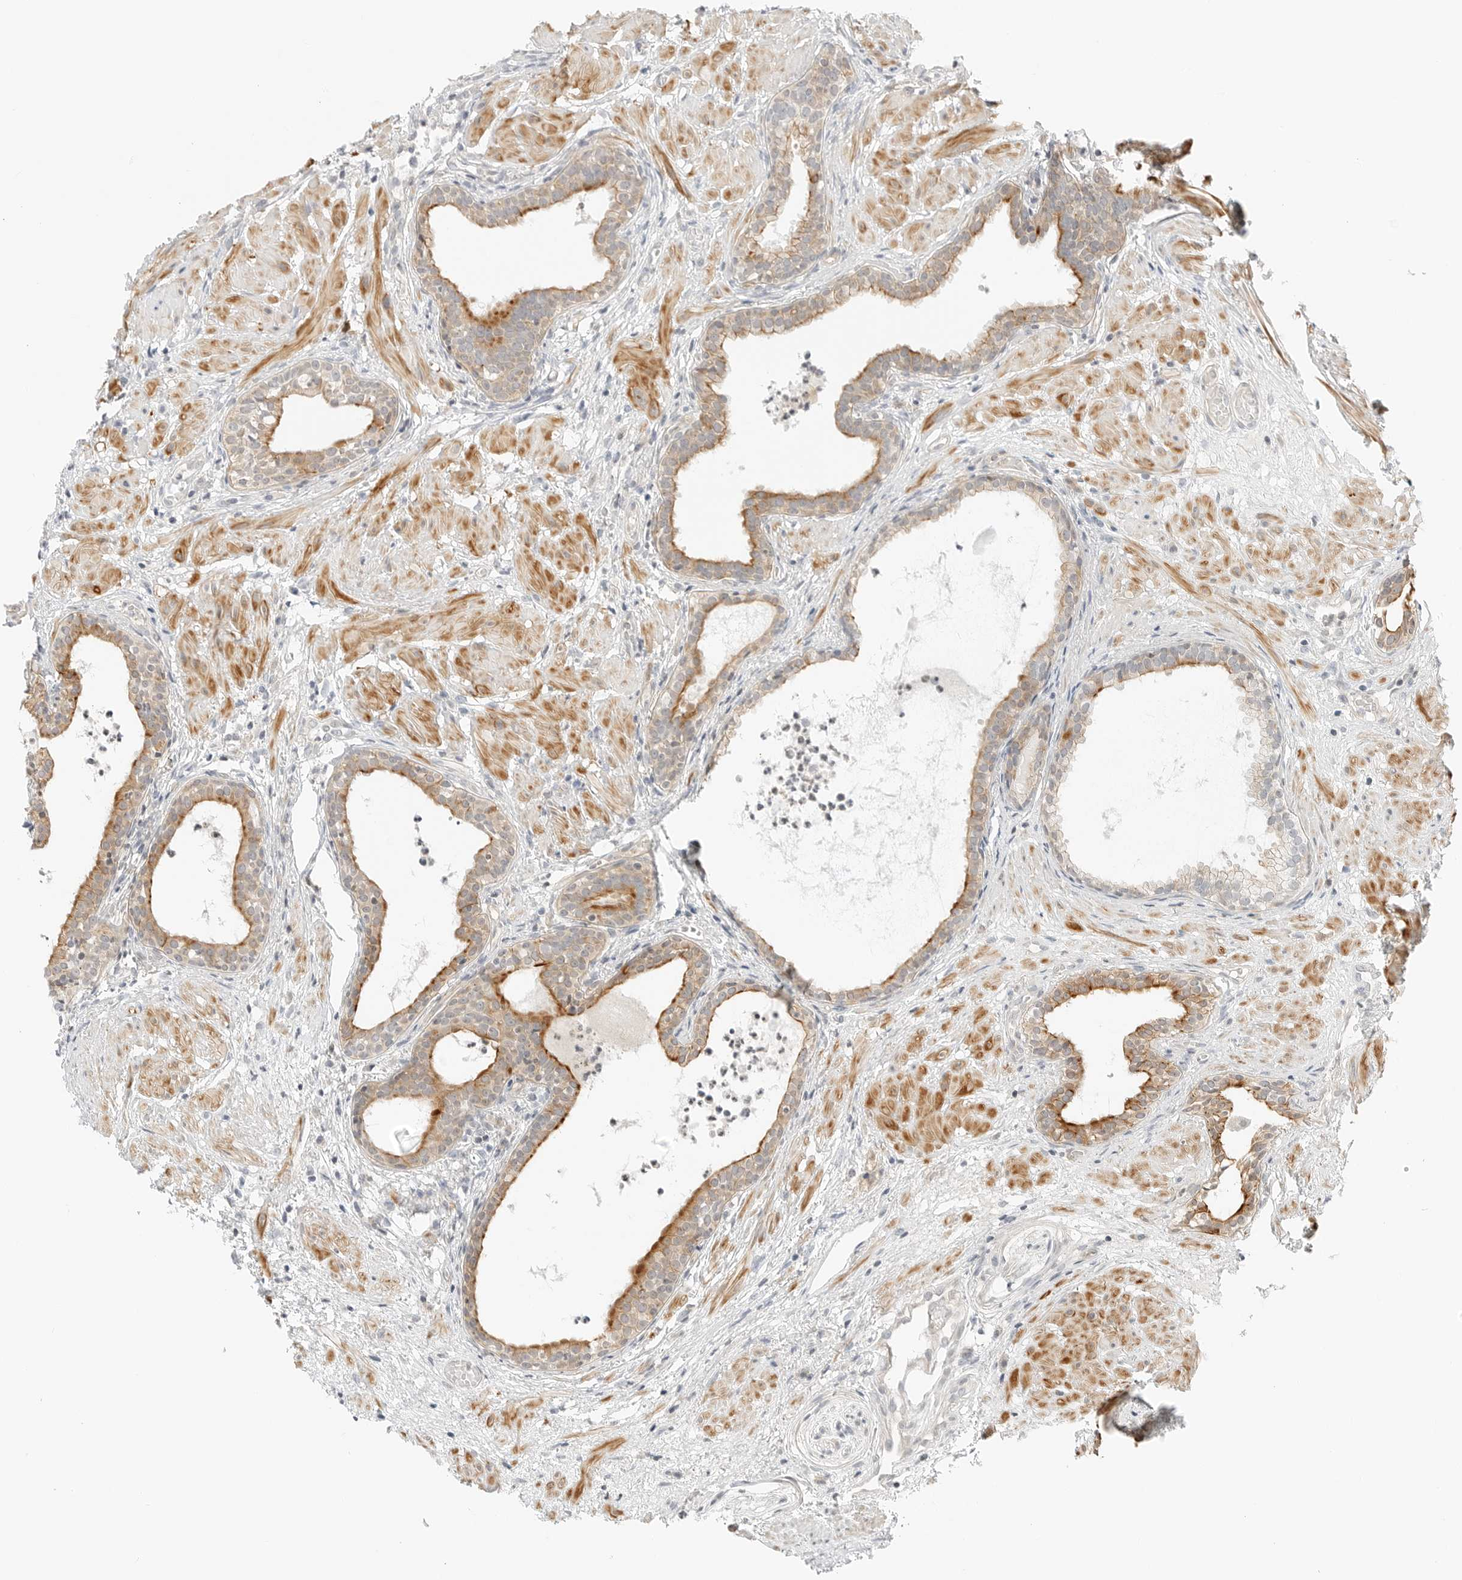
{"staining": {"intensity": "moderate", "quantity": ">75%", "location": "cytoplasmic/membranous"}, "tissue": "prostate cancer", "cell_type": "Tumor cells", "image_type": "cancer", "snomed": [{"axis": "morphology", "description": "Adenocarcinoma, Low grade"}, {"axis": "topography", "description": "Prostate"}], "caption": "Protein staining demonstrates moderate cytoplasmic/membranous expression in about >75% of tumor cells in prostate cancer (adenocarcinoma (low-grade)). (IHC, brightfield microscopy, high magnification).", "gene": "IQCC", "patient": {"sex": "male", "age": 88}}